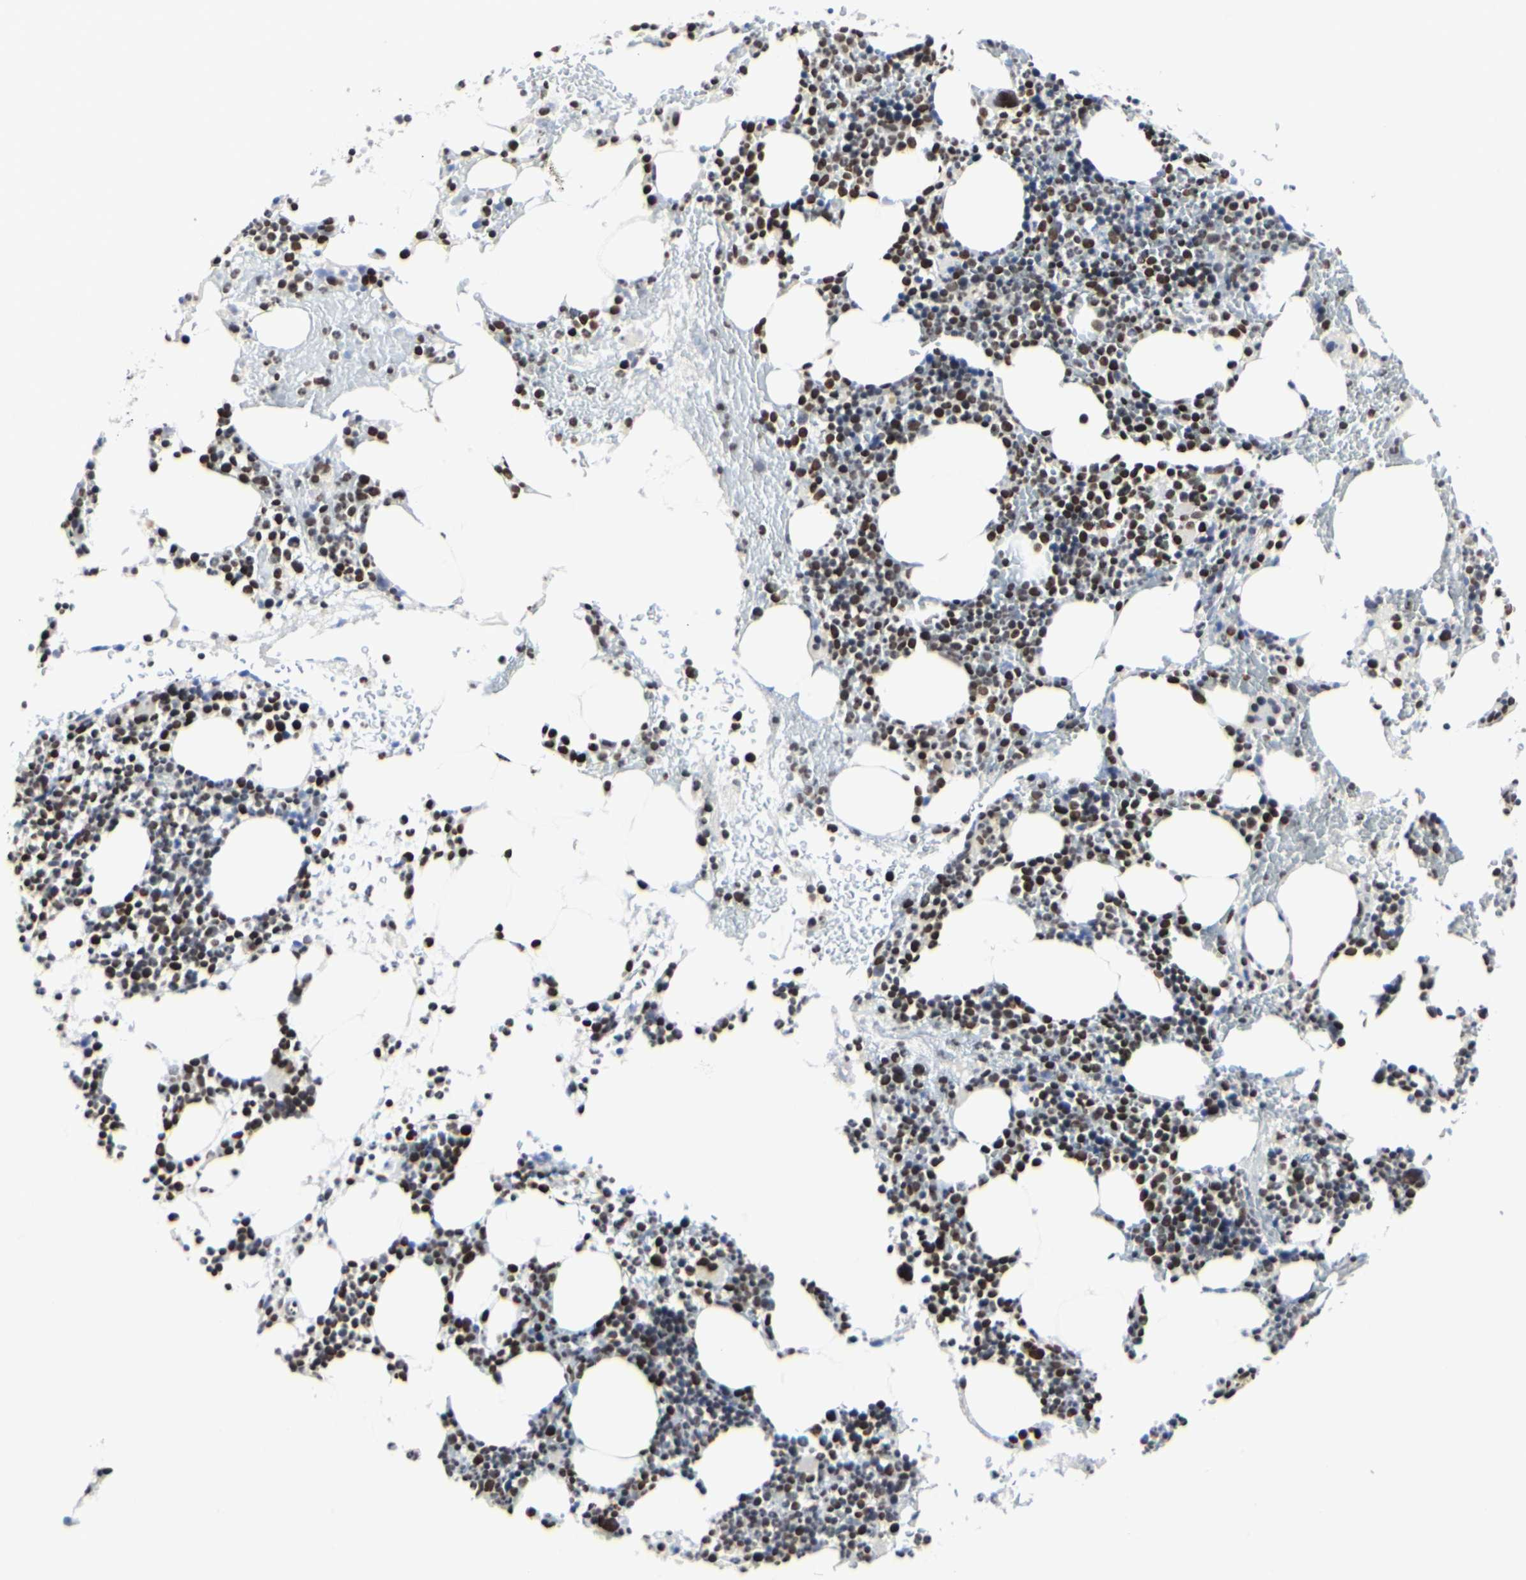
{"staining": {"intensity": "strong", "quantity": ">75%", "location": "nuclear"}, "tissue": "bone marrow", "cell_type": "Hematopoietic cells", "image_type": "normal", "snomed": [{"axis": "morphology", "description": "Normal tissue, NOS"}, {"axis": "topography", "description": "Bone marrow"}], "caption": "Immunohistochemical staining of unremarkable bone marrow shows strong nuclear protein positivity in about >75% of hematopoietic cells. The protein of interest is shown in brown color, while the nuclei are stained blue.", "gene": "PRMT3", "patient": {"sex": "male", "age": 82}}